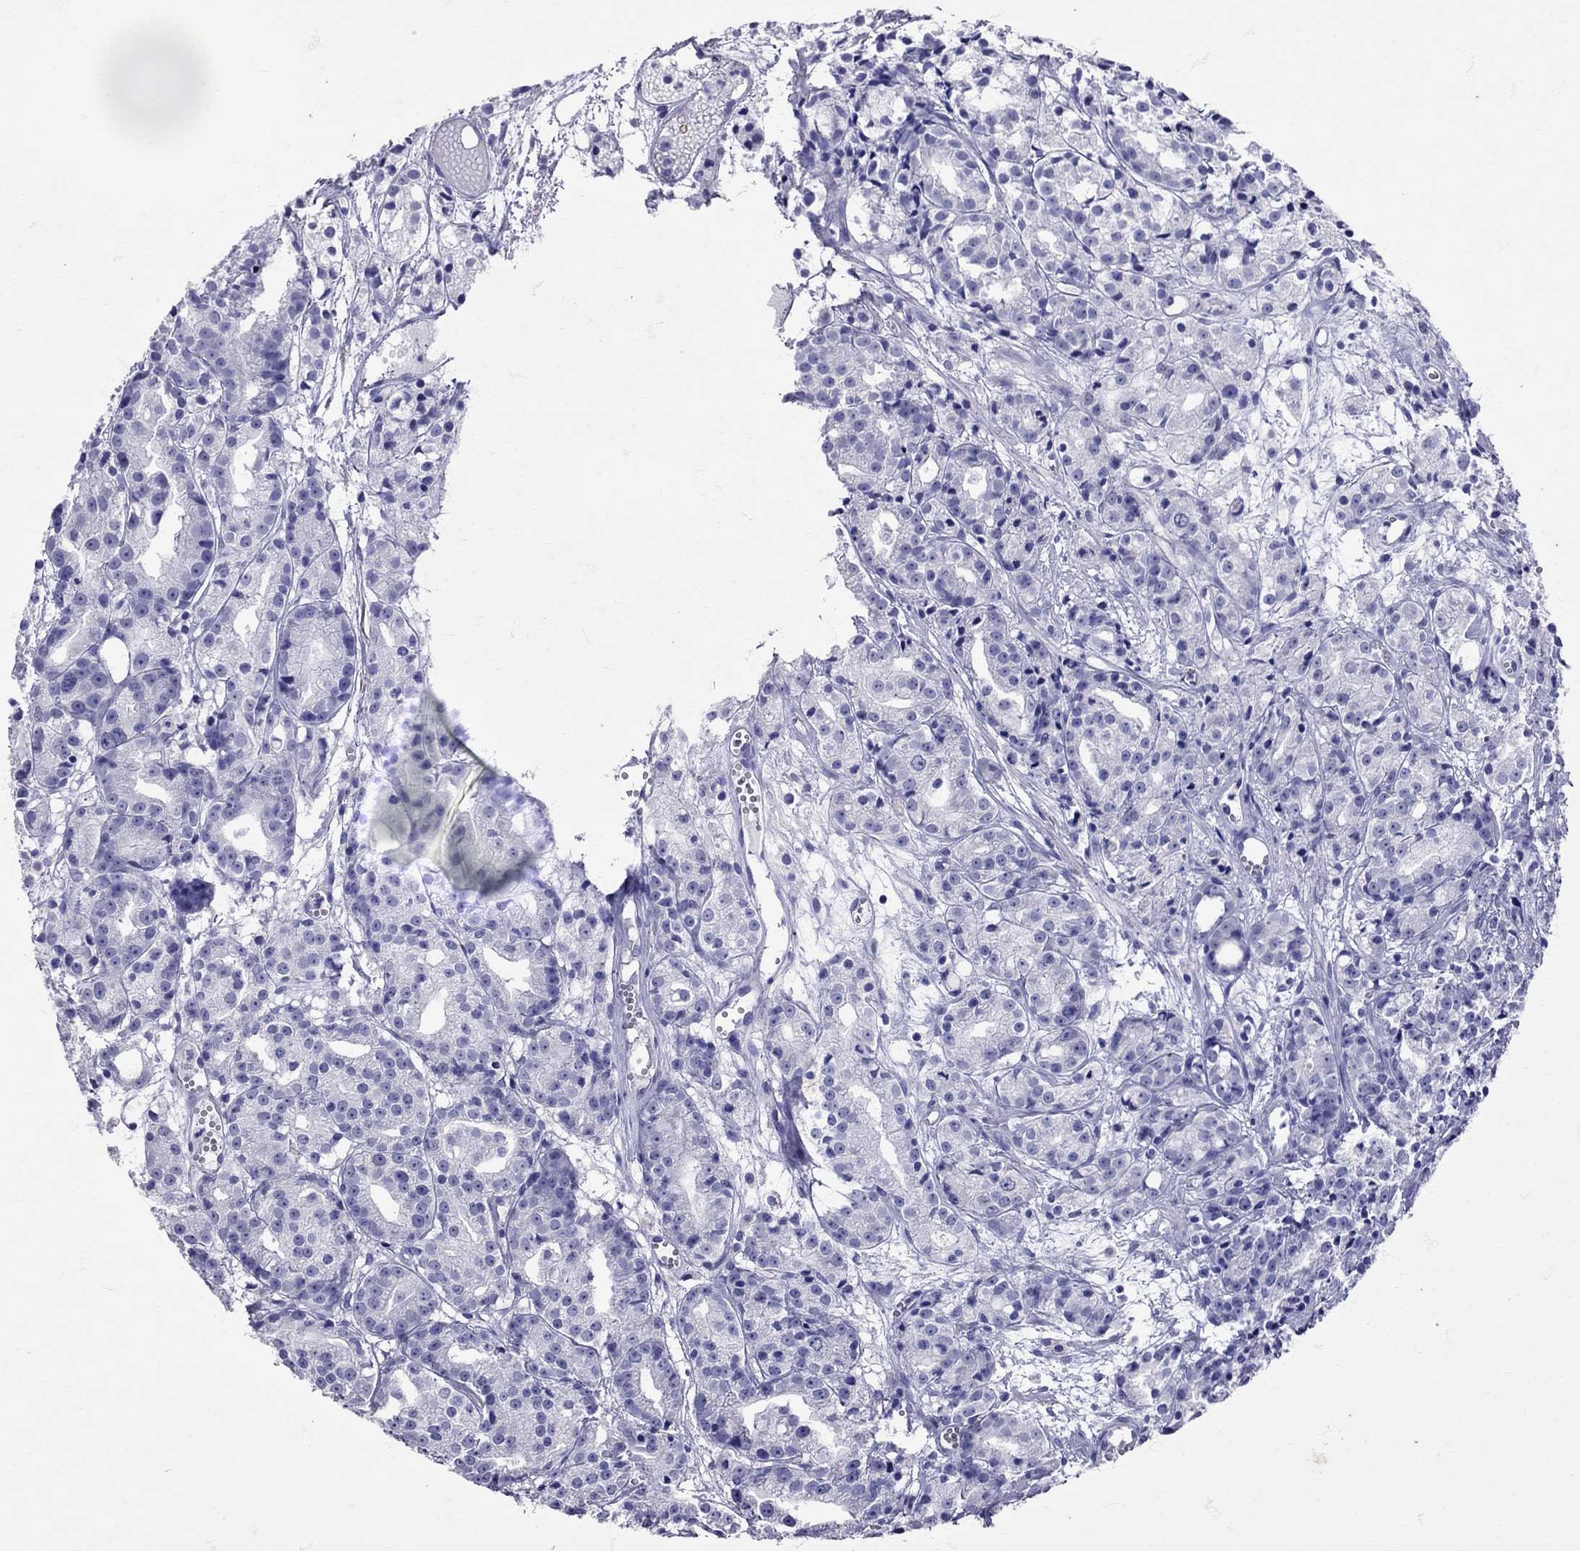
{"staining": {"intensity": "negative", "quantity": "none", "location": "none"}, "tissue": "prostate cancer", "cell_type": "Tumor cells", "image_type": "cancer", "snomed": [{"axis": "morphology", "description": "Adenocarcinoma, Medium grade"}, {"axis": "topography", "description": "Prostate"}], "caption": "This histopathology image is of adenocarcinoma (medium-grade) (prostate) stained with IHC to label a protein in brown with the nuclei are counter-stained blue. There is no expression in tumor cells.", "gene": "AVP", "patient": {"sex": "male", "age": 74}}